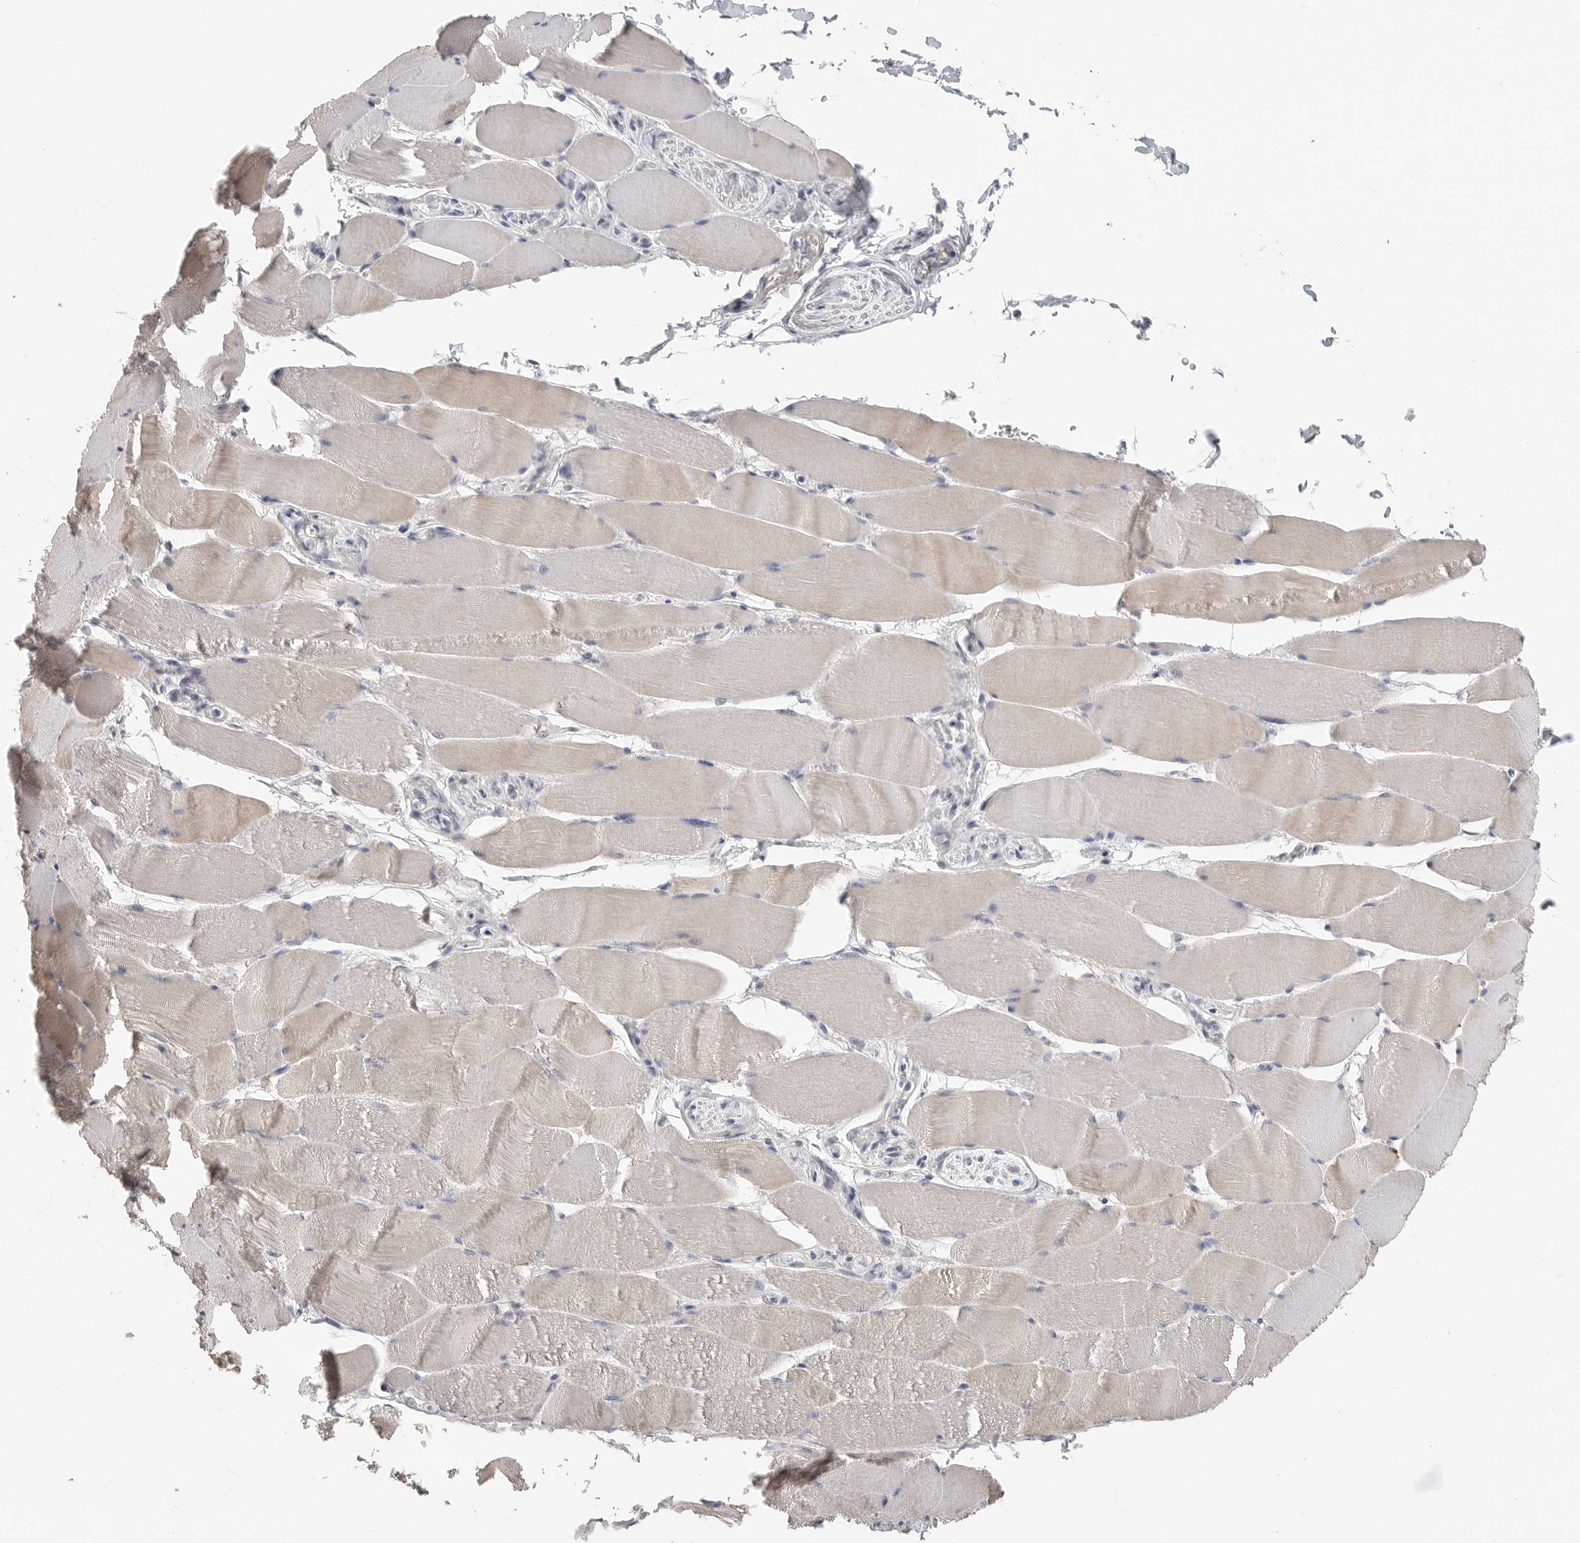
{"staining": {"intensity": "negative", "quantity": "none", "location": "none"}, "tissue": "skeletal muscle", "cell_type": "Myocytes", "image_type": "normal", "snomed": [{"axis": "morphology", "description": "Normal tissue, NOS"}, {"axis": "topography", "description": "Skeletal muscle"}], "caption": "IHC of benign human skeletal muscle reveals no positivity in myocytes. (DAB IHC with hematoxylin counter stain).", "gene": "HDAC6", "patient": {"sex": "male", "age": 62}}